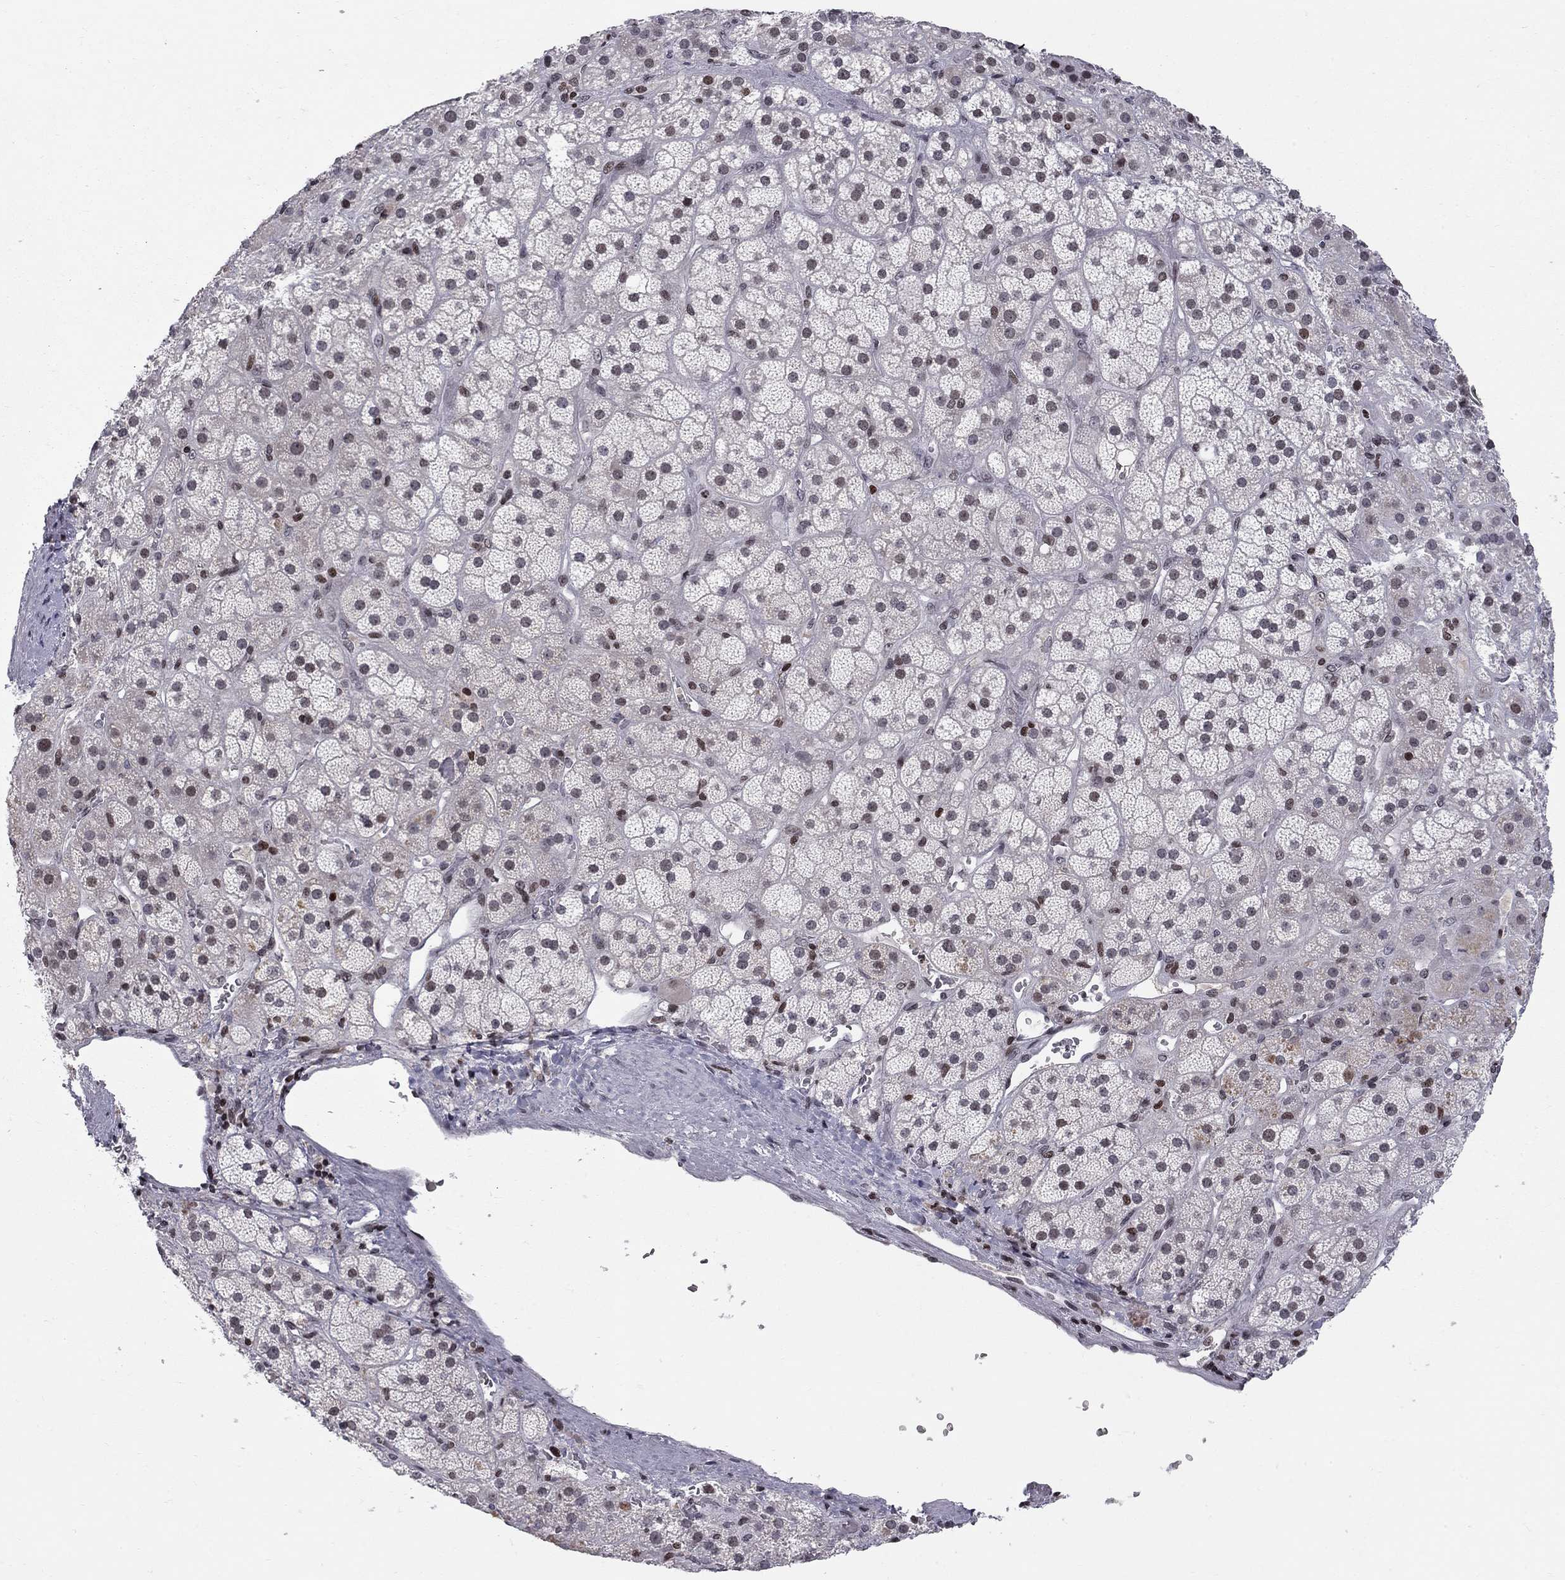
{"staining": {"intensity": "moderate", "quantity": "<25%", "location": "nuclear"}, "tissue": "adrenal gland", "cell_type": "Glandular cells", "image_type": "normal", "snomed": [{"axis": "morphology", "description": "Normal tissue, NOS"}, {"axis": "topography", "description": "Adrenal gland"}], "caption": "Immunohistochemistry (IHC) micrograph of normal adrenal gland: adrenal gland stained using immunohistochemistry (IHC) exhibits low levels of moderate protein expression localized specifically in the nuclear of glandular cells, appearing as a nuclear brown color.", "gene": "RNASEH2C", "patient": {"sex": "male", "age": 57}}